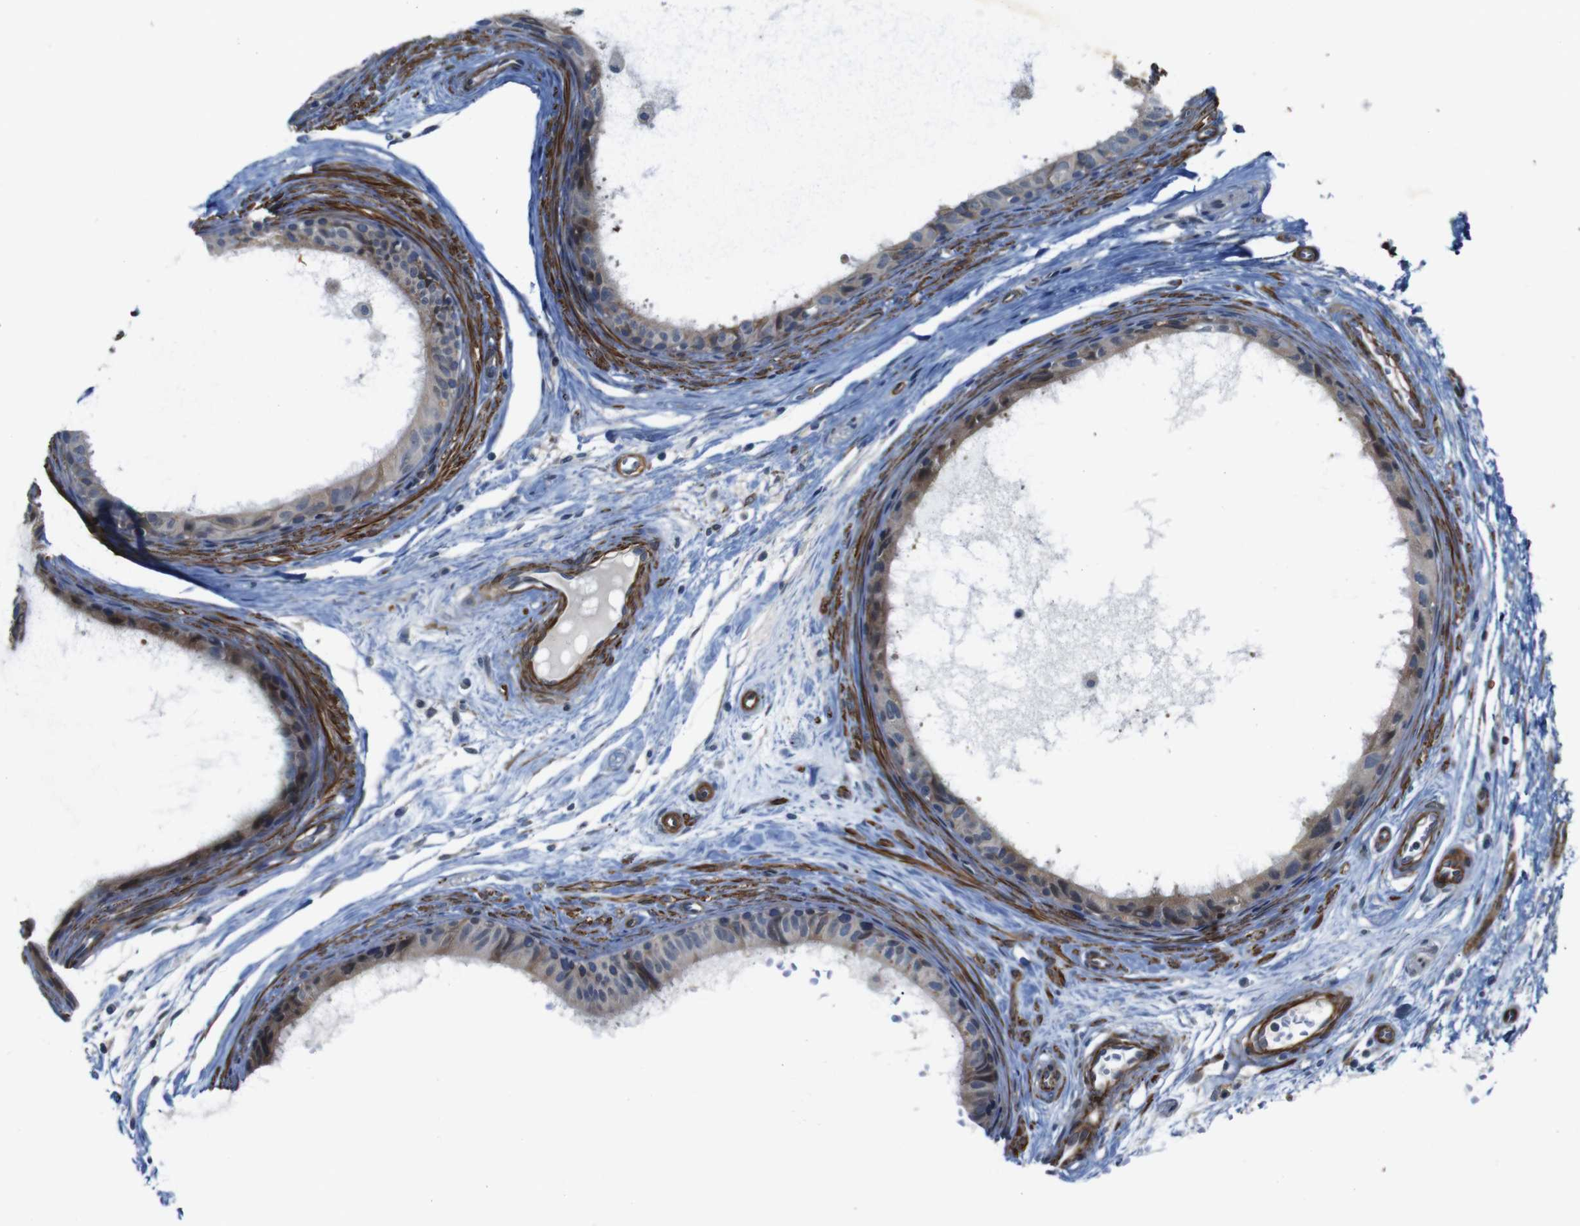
{"staining": {"intensity": "moderate", "quantity": ">75%", "location": "cytoplasmic/membranous"}, "tissue": "epididymis", "cell_type": "Glandular cells", "image_type": "normal", "snomed": [{"axis": "morphology", "description": "Normal tissue, NOS"}, {"axis": "morphology", "description": "Inflammation, NOS"}, {"axis": "topography", "description": "Epididymis"}], "caption": "IHC (DAB) staining of unremarkable epididymis displays moderate cytoplasmic/membranous protein staining in approximately >75% of glandular cells. (DAB IHC, brown staining for protein, blue staining for nuclei).", "gene": "GGT7", "patient": {"sex": "male", "age": 85}}